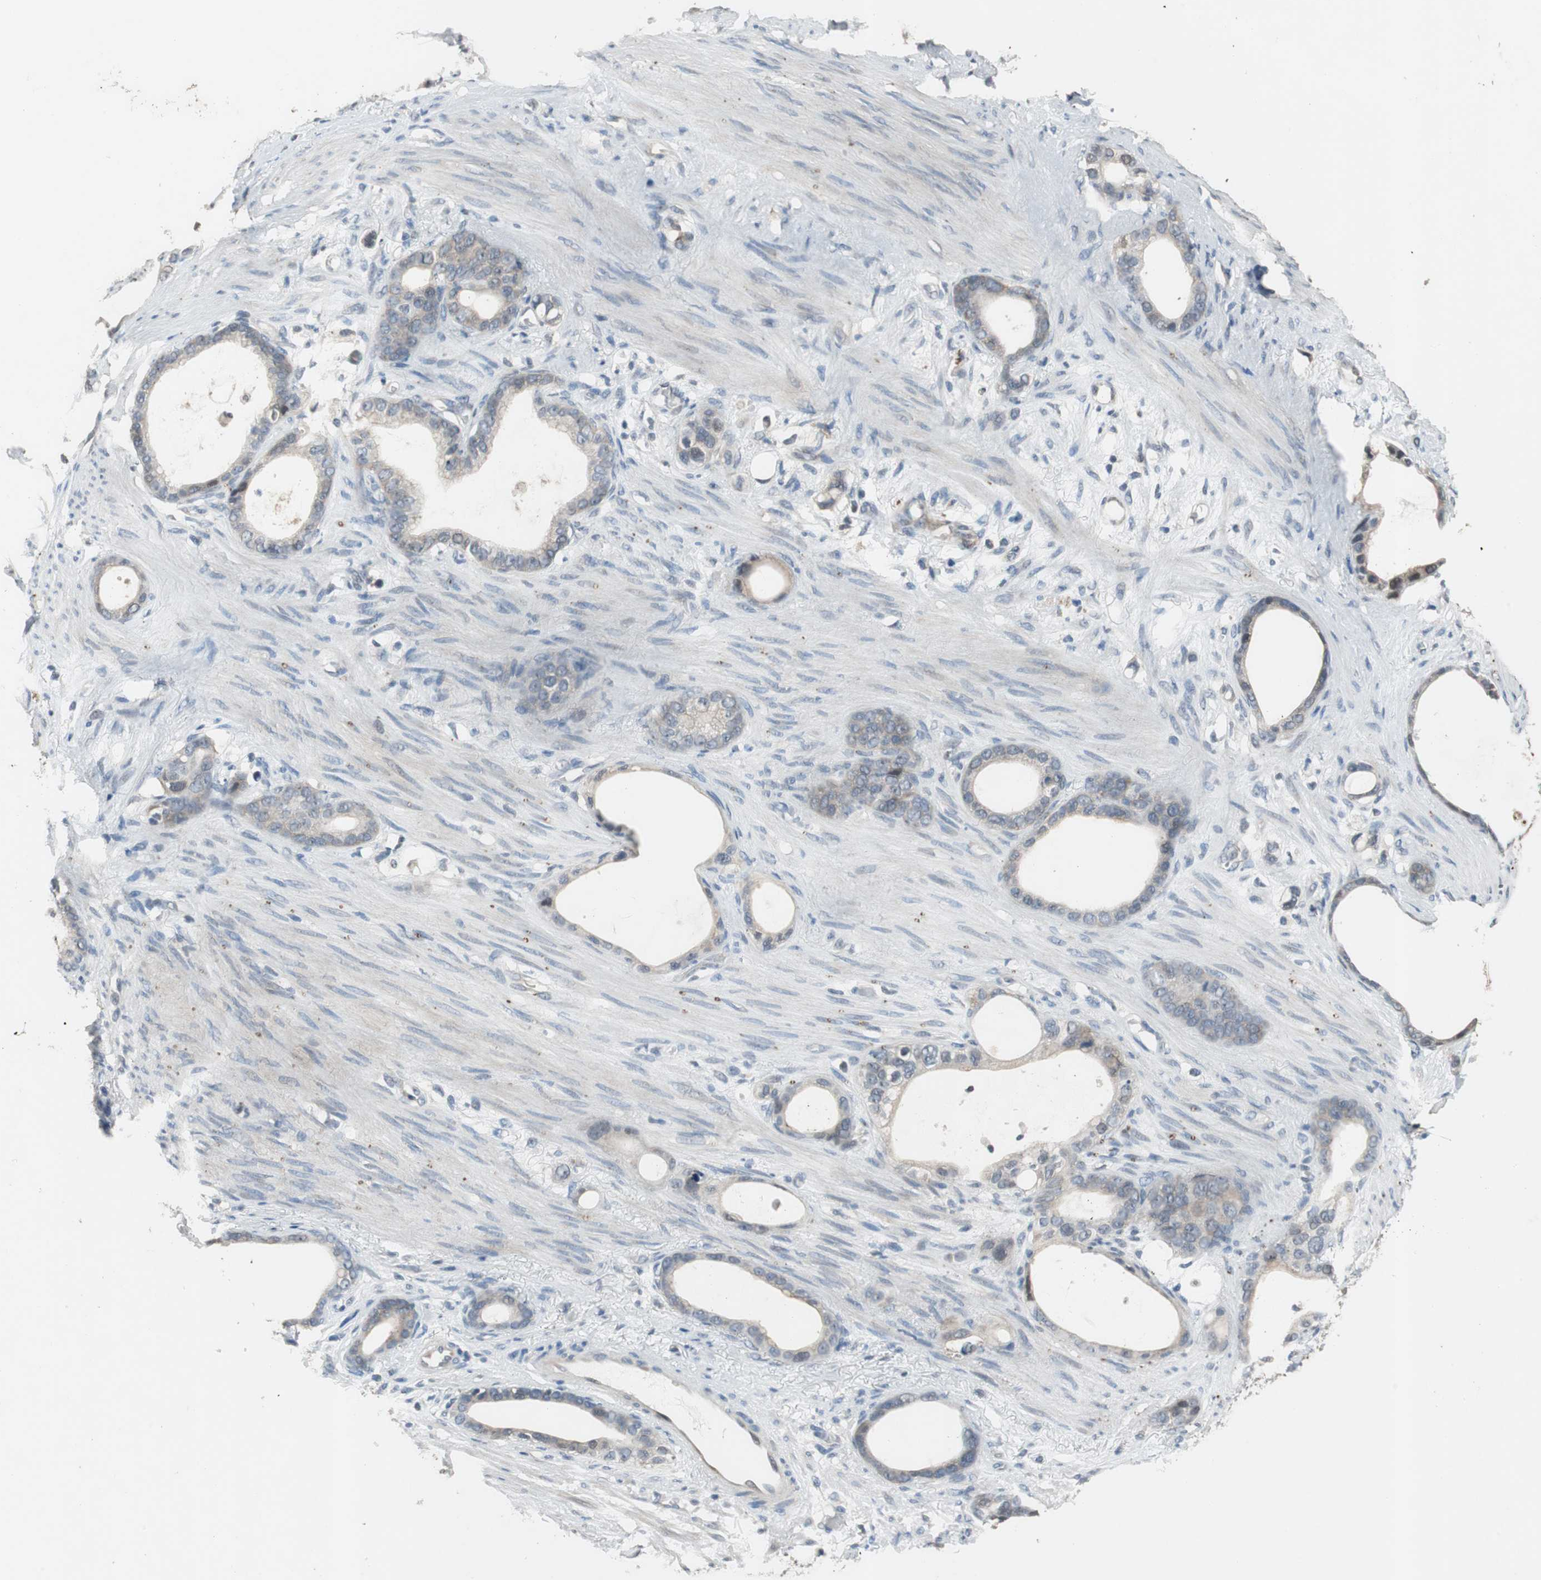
{"staining": {"intensity": "weak", "quantity": "<25%", "location": "cytoplasmic/membranous"}, "tissue": "stomach cancer", "cell_type": "Tumor cells", "image_type": "cancer", "snomed": [{"axis": "morphology", "description": "Adenocarcinoma, NOS"}, {"axis": "topography", "description": "Stomach"}], "caption": "A high-resolution histopathology image shows IHC staining of stomach cancer, which demonstrates no significant positivity in tumor cells. (DAB (3,3'-diaminobenzidine) immunohistochemistry, high magnification).", "gene": "PI4KB", "patient": {"sex": "female", "age": 75}}